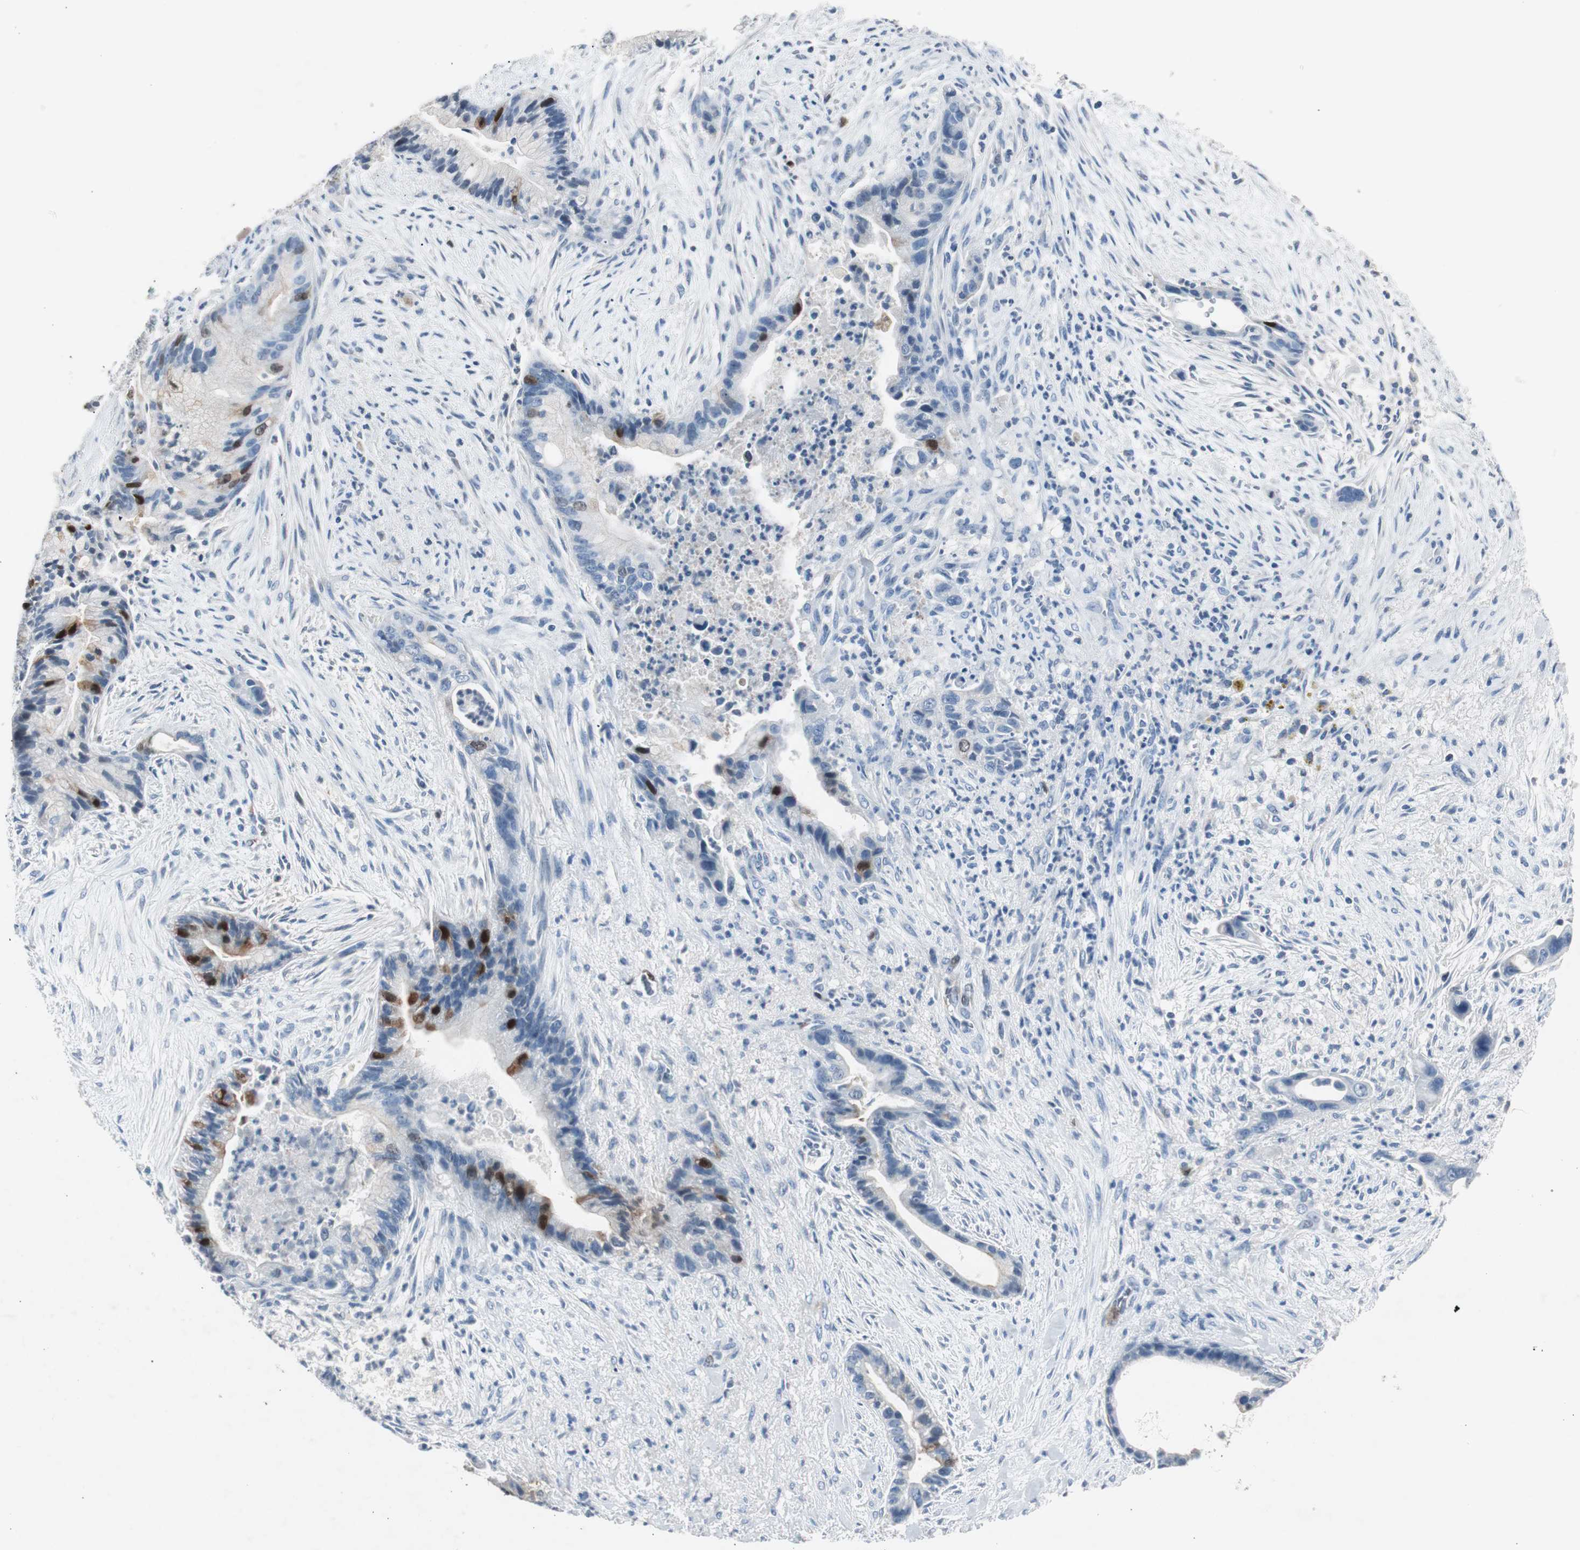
{"staining": {"intensity": "moderate", "quantity": "<25%", "location": "cytoplasmic/membranous"}, "tissue": "liver cancer", "cell_type": "Tumor cells", "image_type": "cancer", "snomed": [{"axis": "morphology", "description": "Cholangiocarcinoma"}, {"axis": "topography", "description": "Liver"}], "caption": "DAB immunohistochemical staining of human liver cancer (cholangiocarcinoma) reveals moderate cytoplasmic/membranous protein expression in approximately <25% of tumor cells.", "gene": "TK1", "patient": {"sex": "female", "age": 55}}